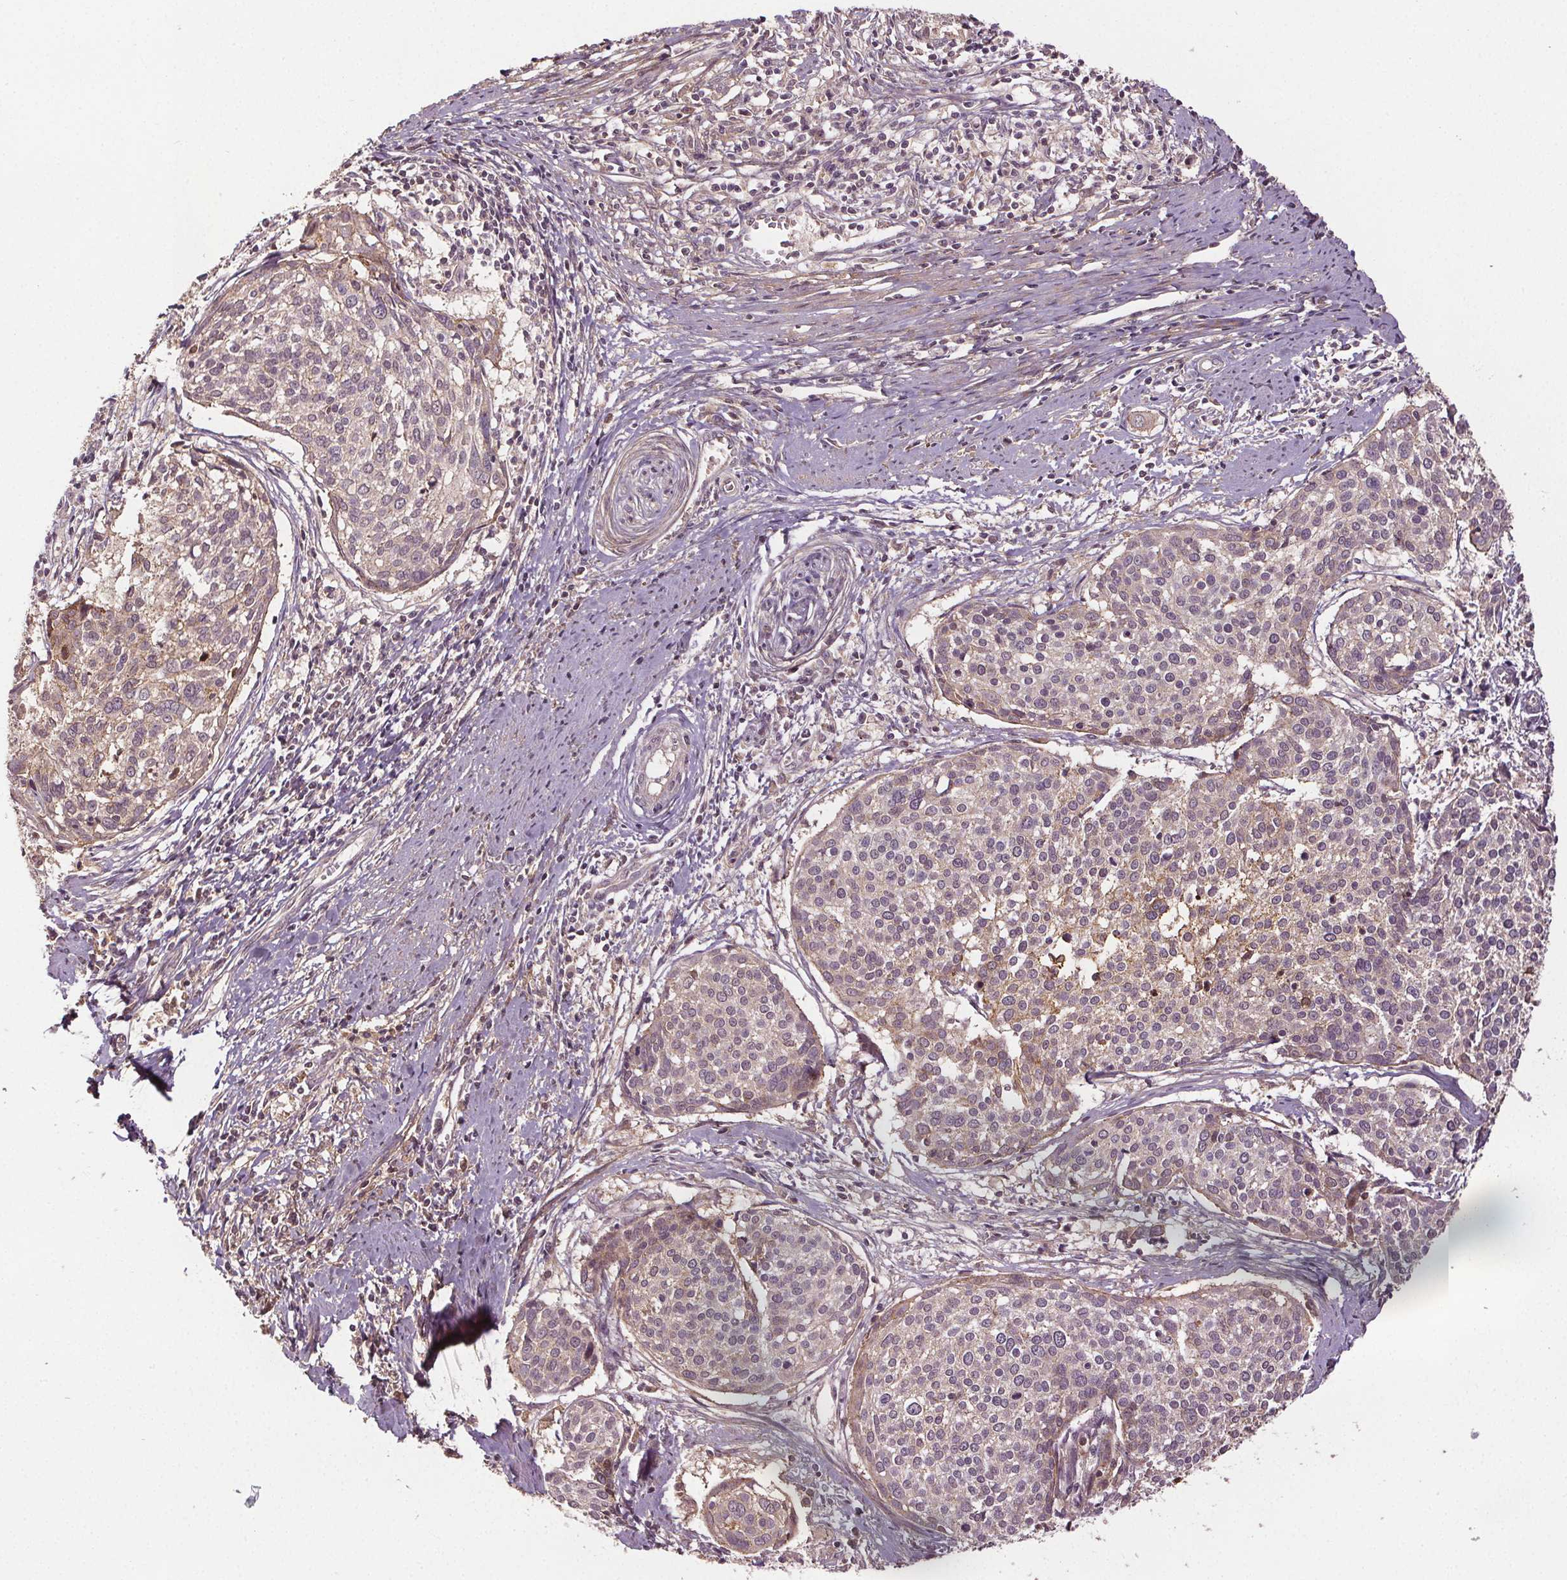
{"staining": {"intensity": "moderate", "quantity": "25%-75%", "location": "cytoplasmic/membranous"}, "tissue": "cervical cancer", "cell_type": "Tumor cells", "image_type": "cancer", "snomed": [{"axis": "morphology", "description": "Squamous cell carcinoma, NOS"}, {"axis": "topography", "description": "Cervix"}], "caption": "Immunohistochemistry (IHC) micrograph of neoplastic tissue: cervical squamous cell carcinoma stained using immunohistochemistry (IHC) demonstrates medium levels of moderate protein expression localized specifically in the cytoplasmic/membranous of tumor cells, appearing as a cytoplasmic/membranous brown color.", "gene": "EPHB3", "patient": {"sex": "female", "age": 39}}